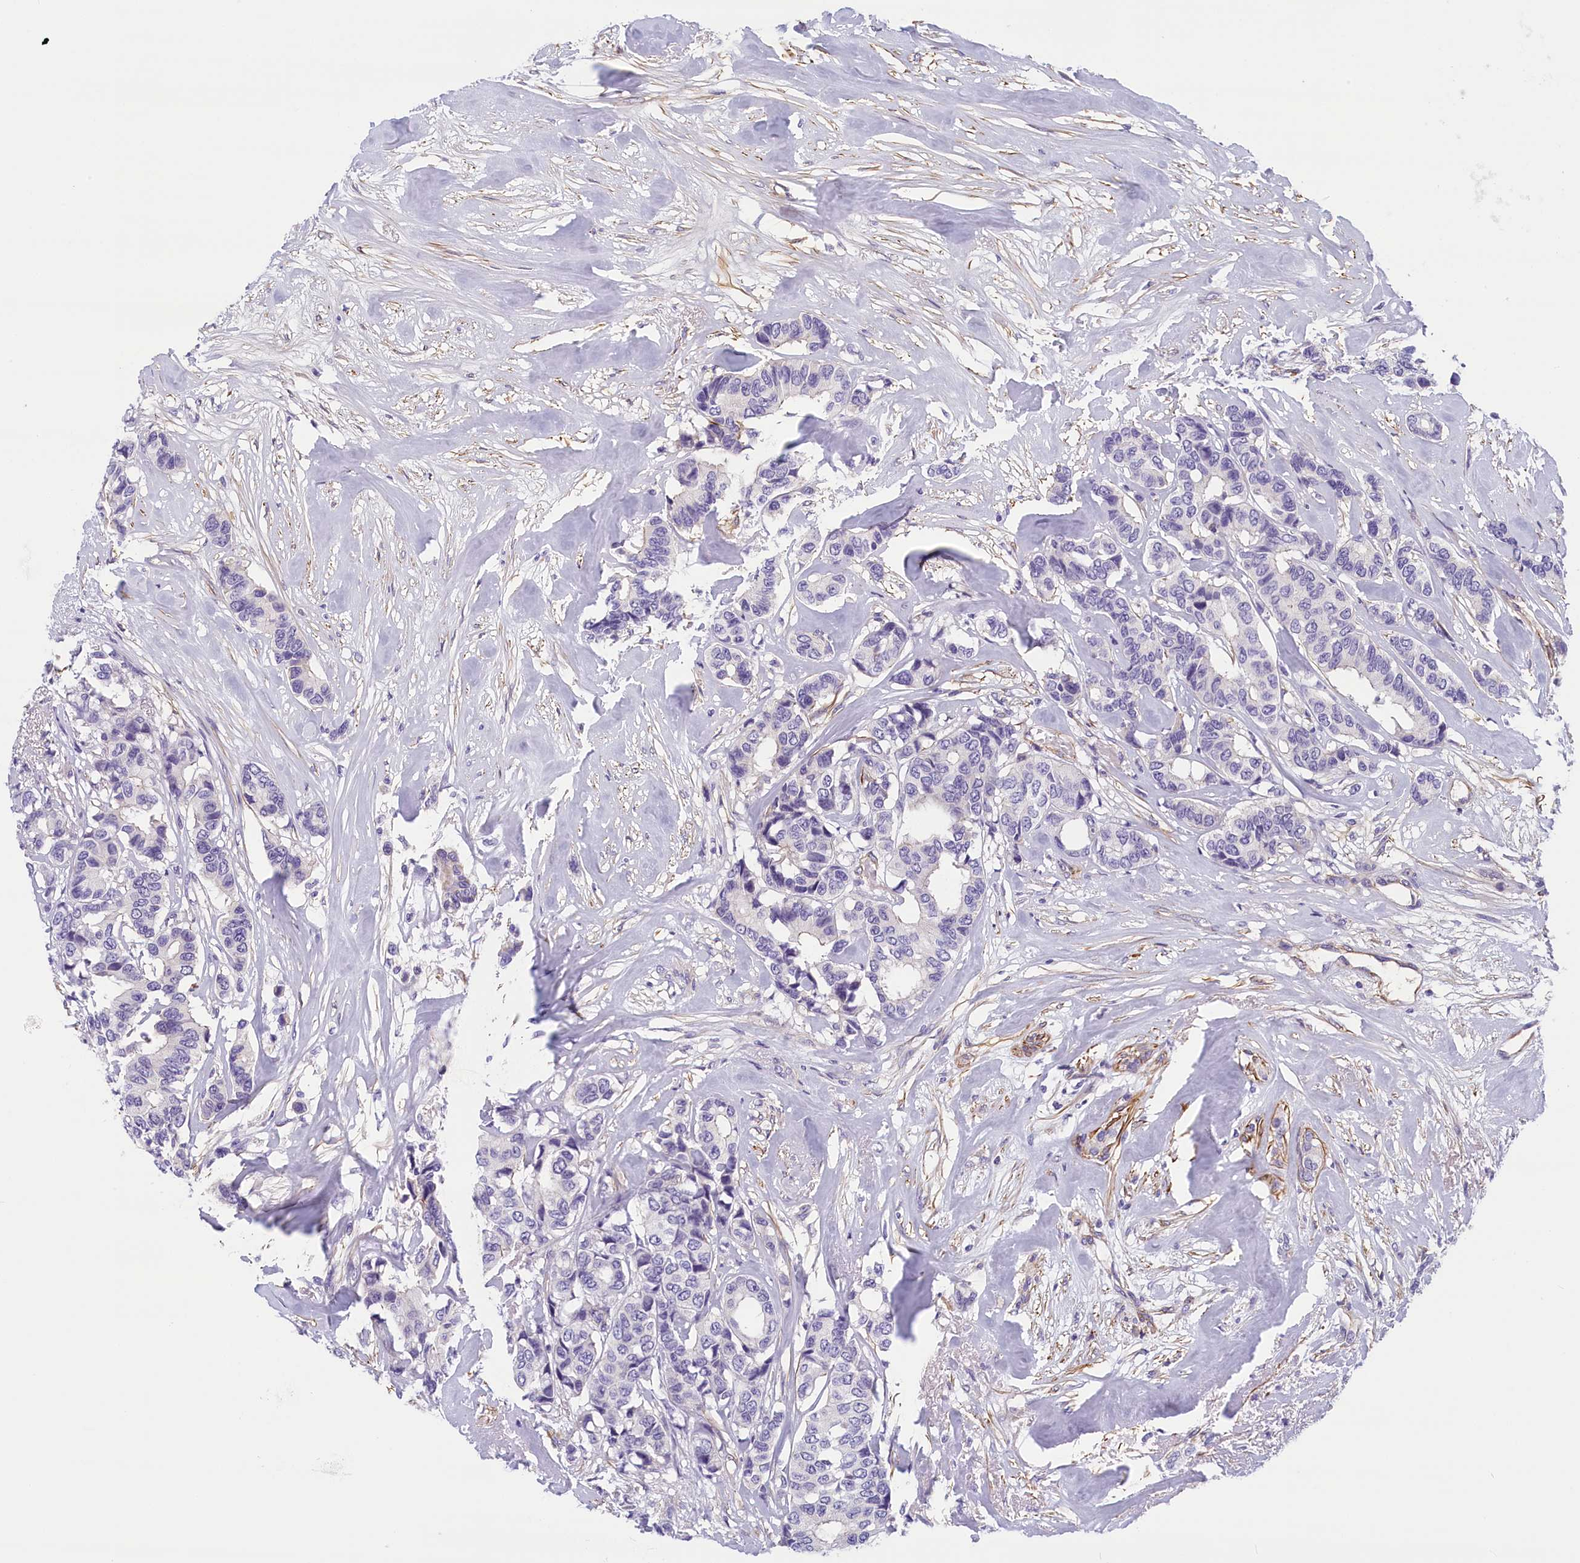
{"staining": {"intensity": "negative", "quantity": "none", "location": "none"}, "tissue": "breast cancer", "cell_type": "Tumor cells", "image_type": "cancer", "snomed": [{"axis": "morphology", "description": "Duct carcinoma"}, {"axis": "topography", "description": "Breast"}], "caption": "The micrograph demonstrates no staining of tumor cells in breast intraductal carcinoma.", "gene": "BCL2L13", "patient": {"sex": "female", "age": 87}}